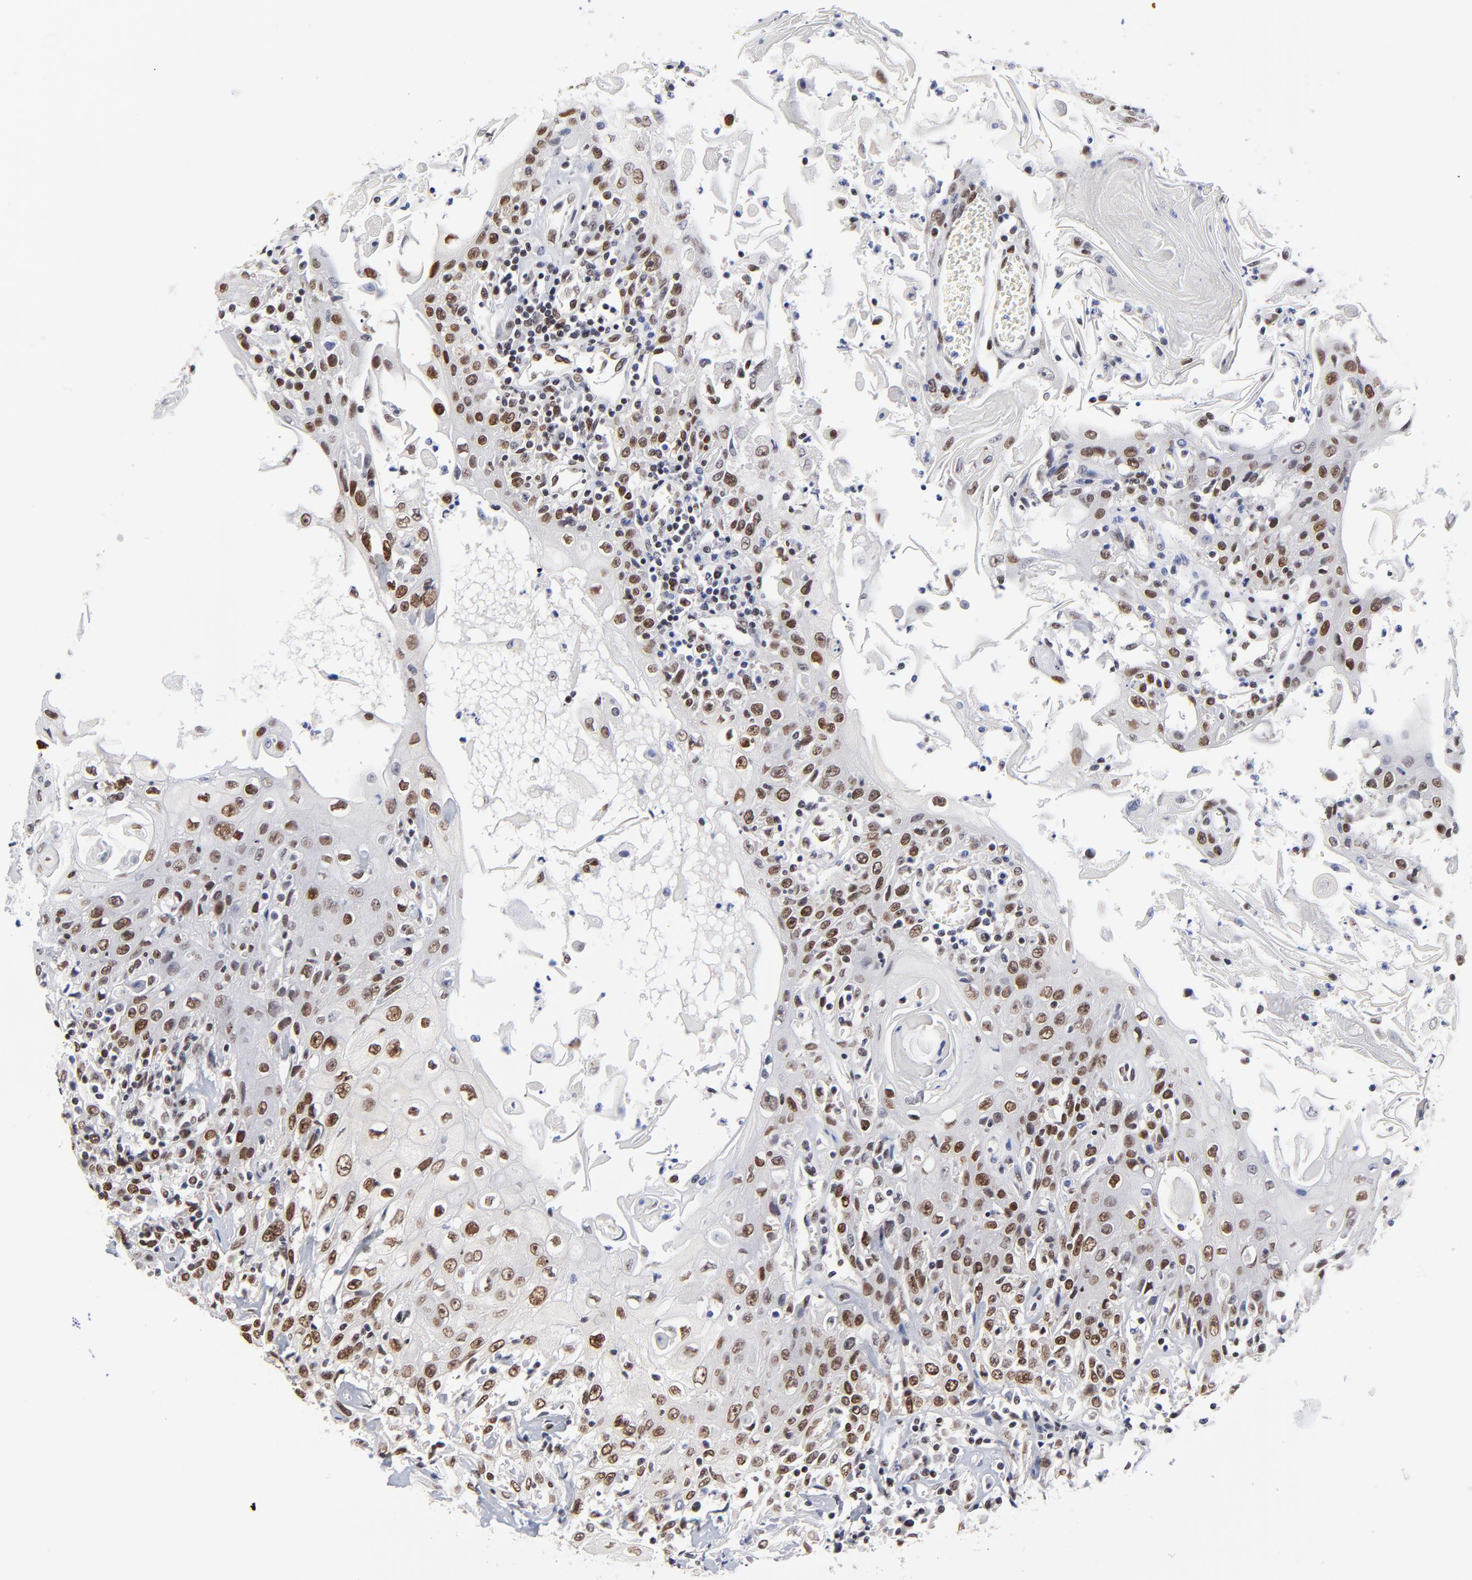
{"staining": {"intensity": "strong", "quantity": ">75%", "location": "nuclear"}, "tissue": "head and neck cancer", "cell_type": "Tumor cells", "image_type": "cancer", "snomed": [{"axis": "morphology", "description": "Squamous cell carcinoma, NOS"}, {"axis": "topography", "description": "Oral tissue"}, {"axis": "topography", "description": "Head-Neck"}], "caption": "Head and neck cancer (squamous cell carcinoma) stained for a protein exhibits strong nuclear positivity in tumor cells.", "gene": "ZMYM3", "patient": {"sex": "female", "age": 76}}